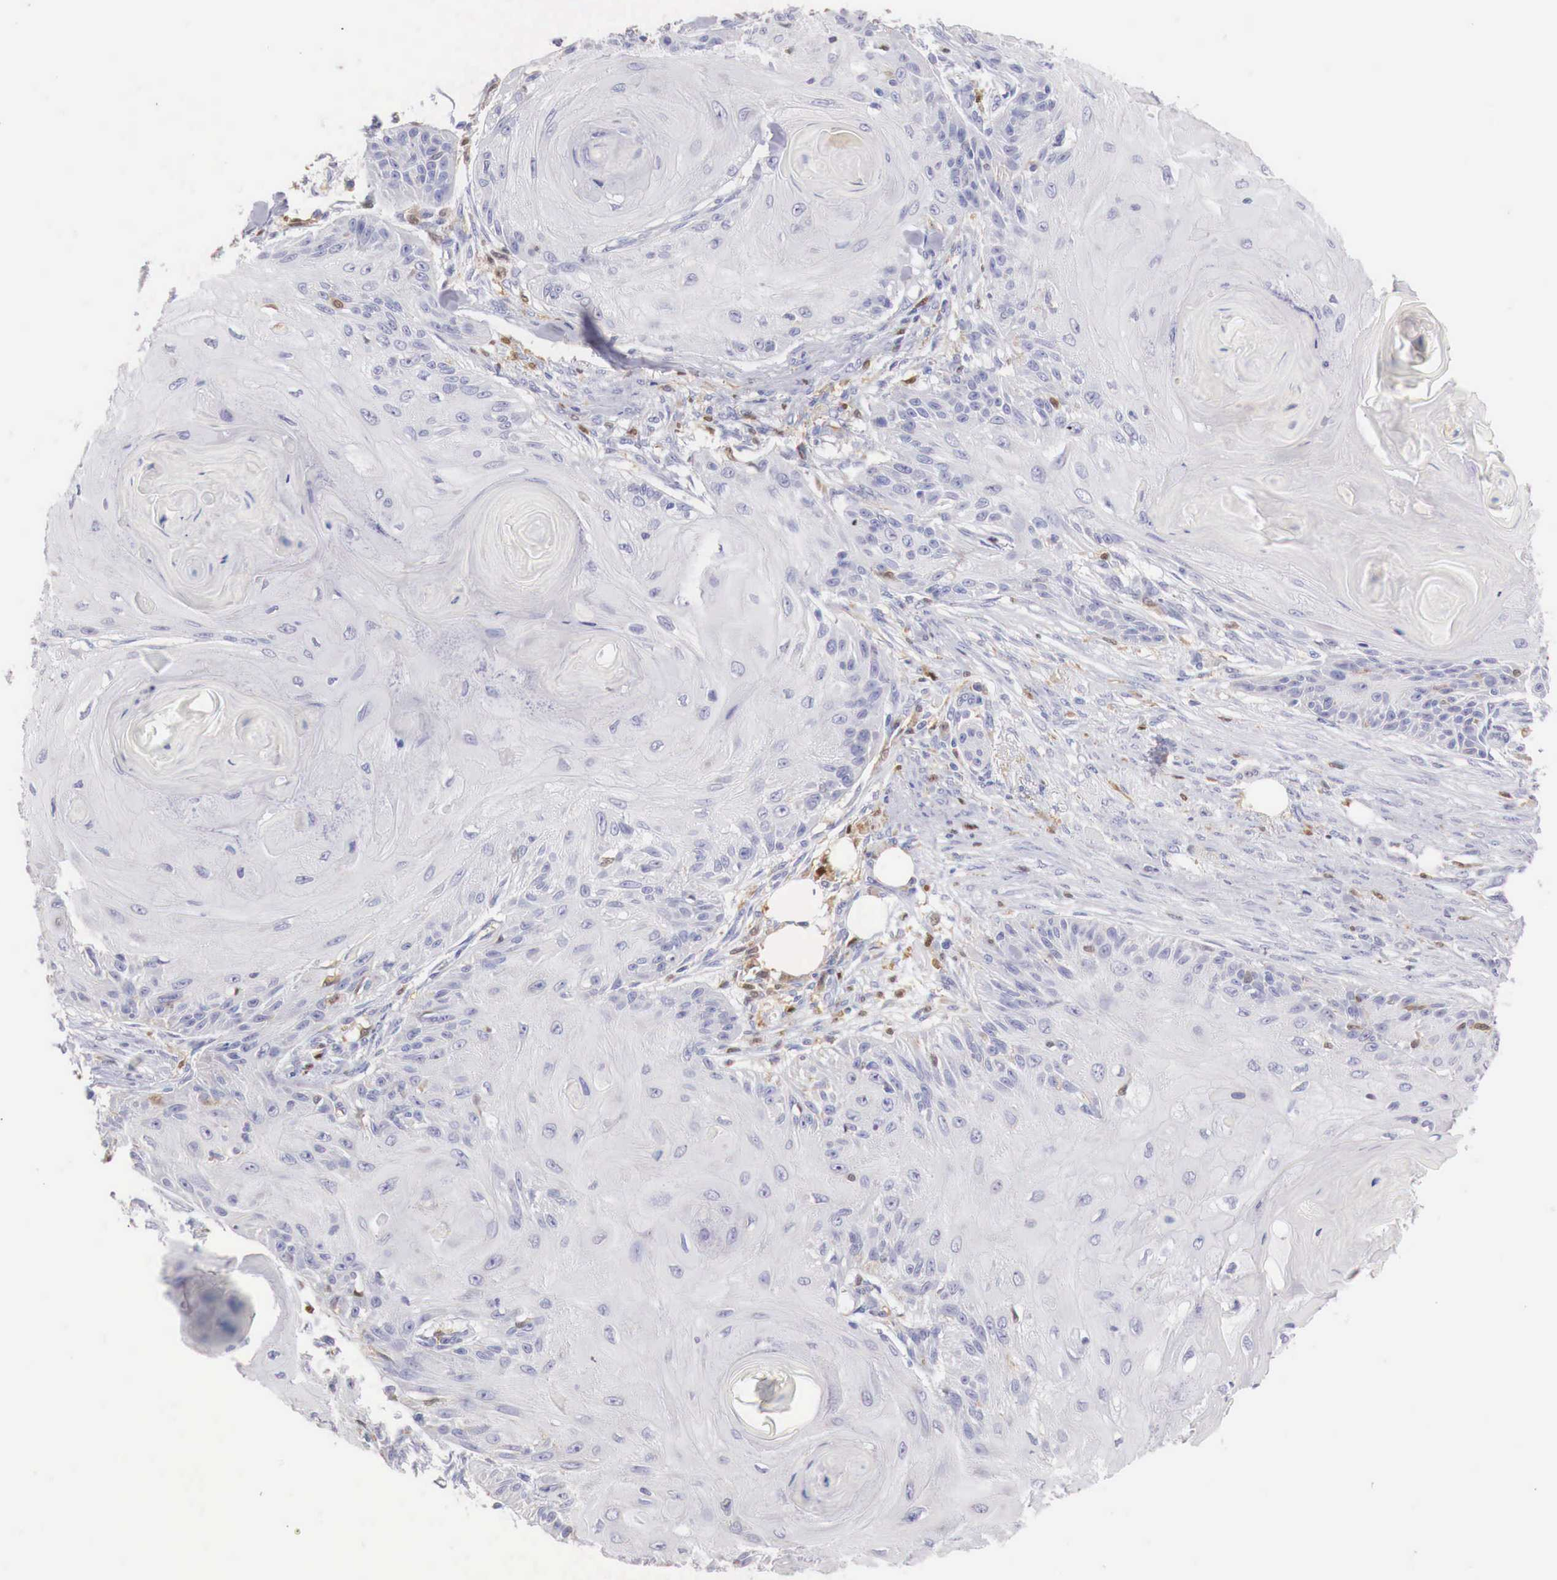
{"staining": {"intensity": "negative", "quantity": "none", "location": "none"}, "tissue": "skin cancer", "cell_type": "Tumor cells", "image_type": "cancer", "snomed": [{"axis": "morphology", "description": "Squamous cell carcinoma, NOS"}, {"axis": "topography", "description": "Skin"}], "caption": "An IHC image of squamous cell carcinoma (skin) is shown. There is no staining in tumor cells of squamous cell carcinoma (skin).", "gene": "RENBP", "patient": {"sex": "female", "age": 88}}